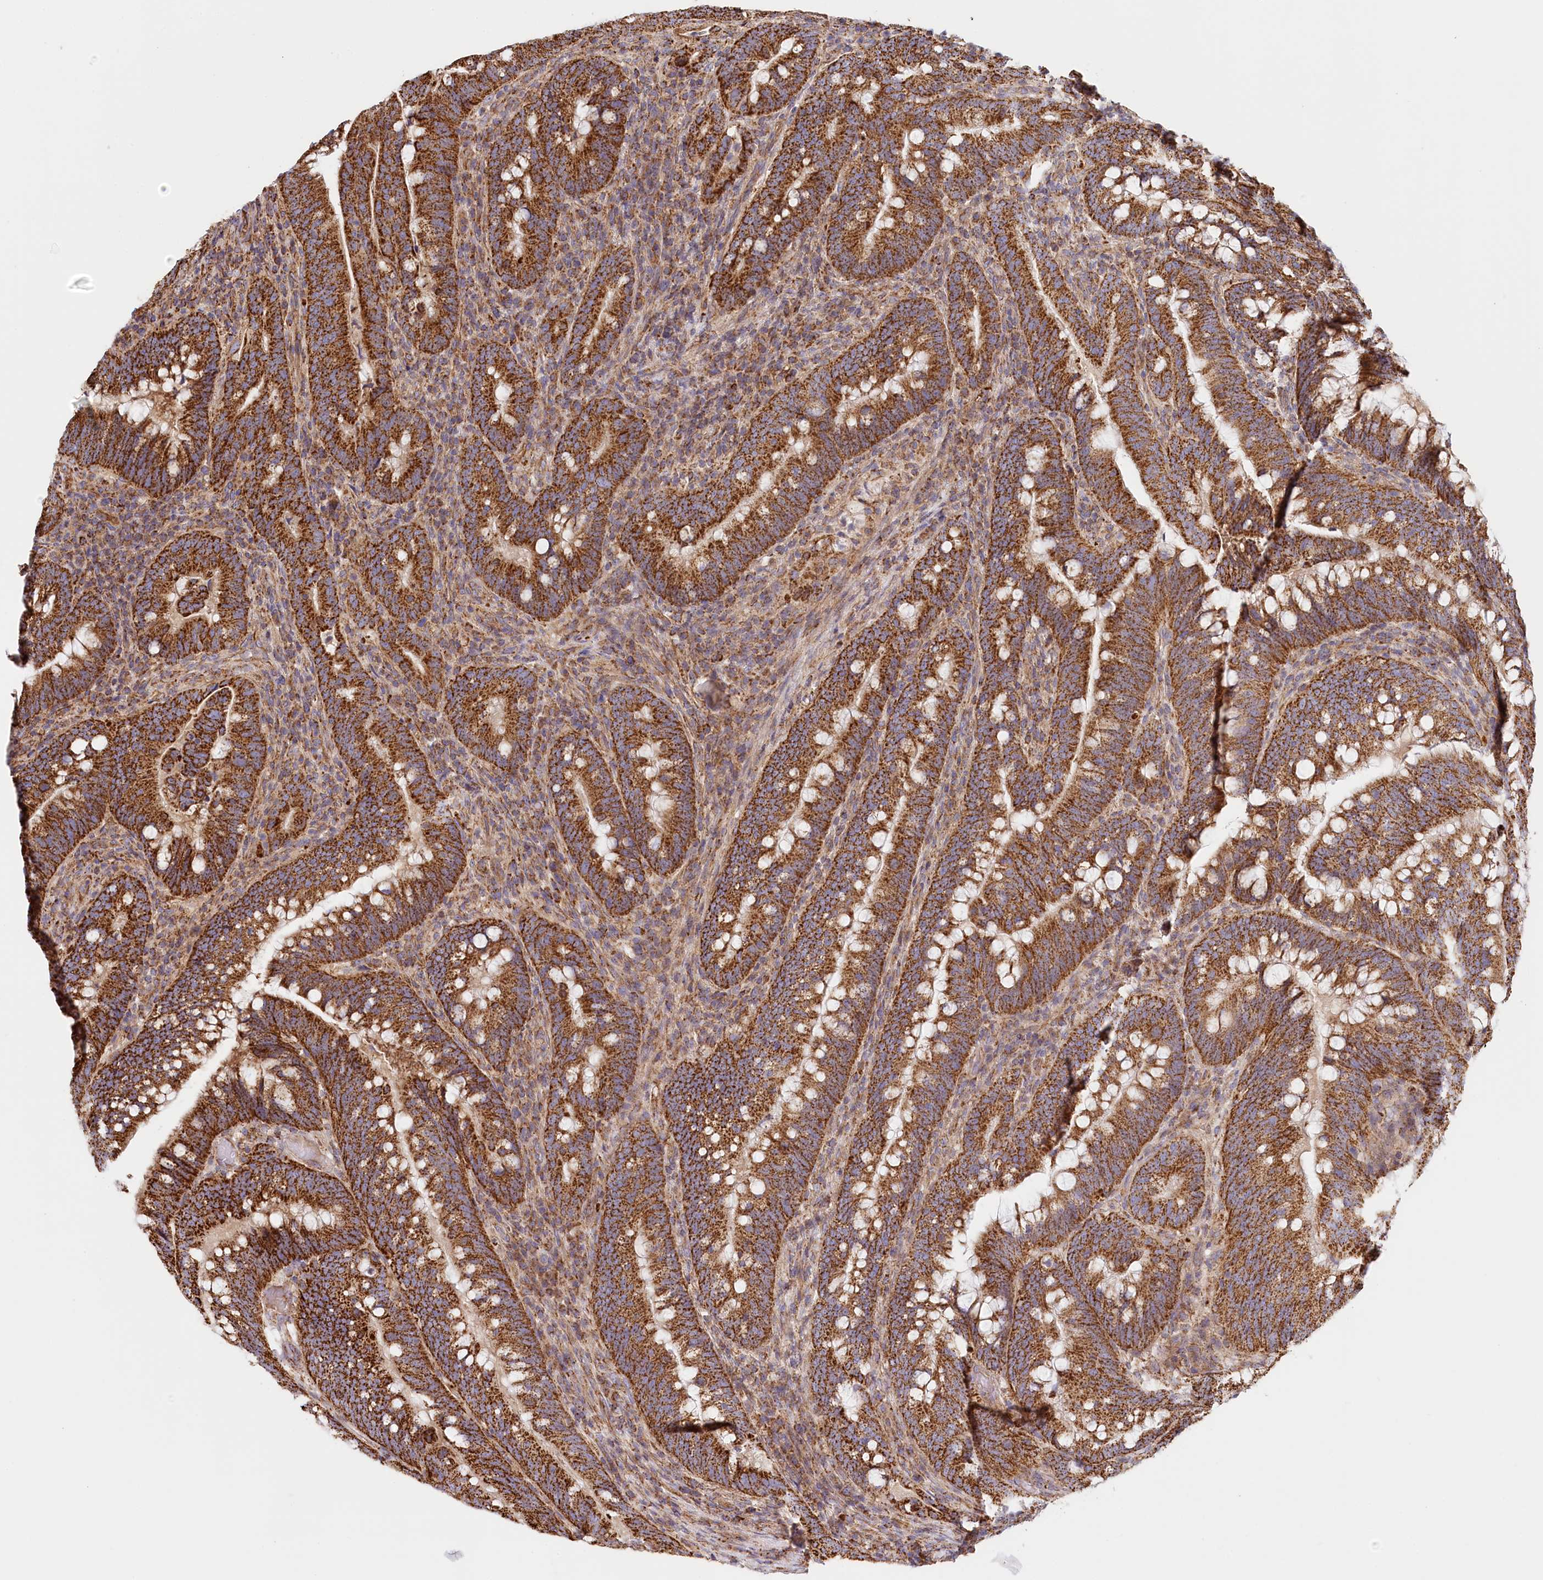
{"staining": {"intensity": "strong", "quantity": ">75%", "location": "cytoplasmic/membranous"}, "tissue": "colorectal cancer", "cell_type": "Tumor cells", "image_type": "cancer", "snomed": [{"axis": "morphology", "description": "Adenocarcinoma, NOS"}, {"axis": "topography", "description": "Colon"}], "caption": "The image reveals a brown stain indicating the presence of a protein in the cytoplasmic/membranous of tumor cells in colorectal cancer (adenocarcinoma).", "gene": "UMPS", "patient": {"sex": "female", "age": 66}}